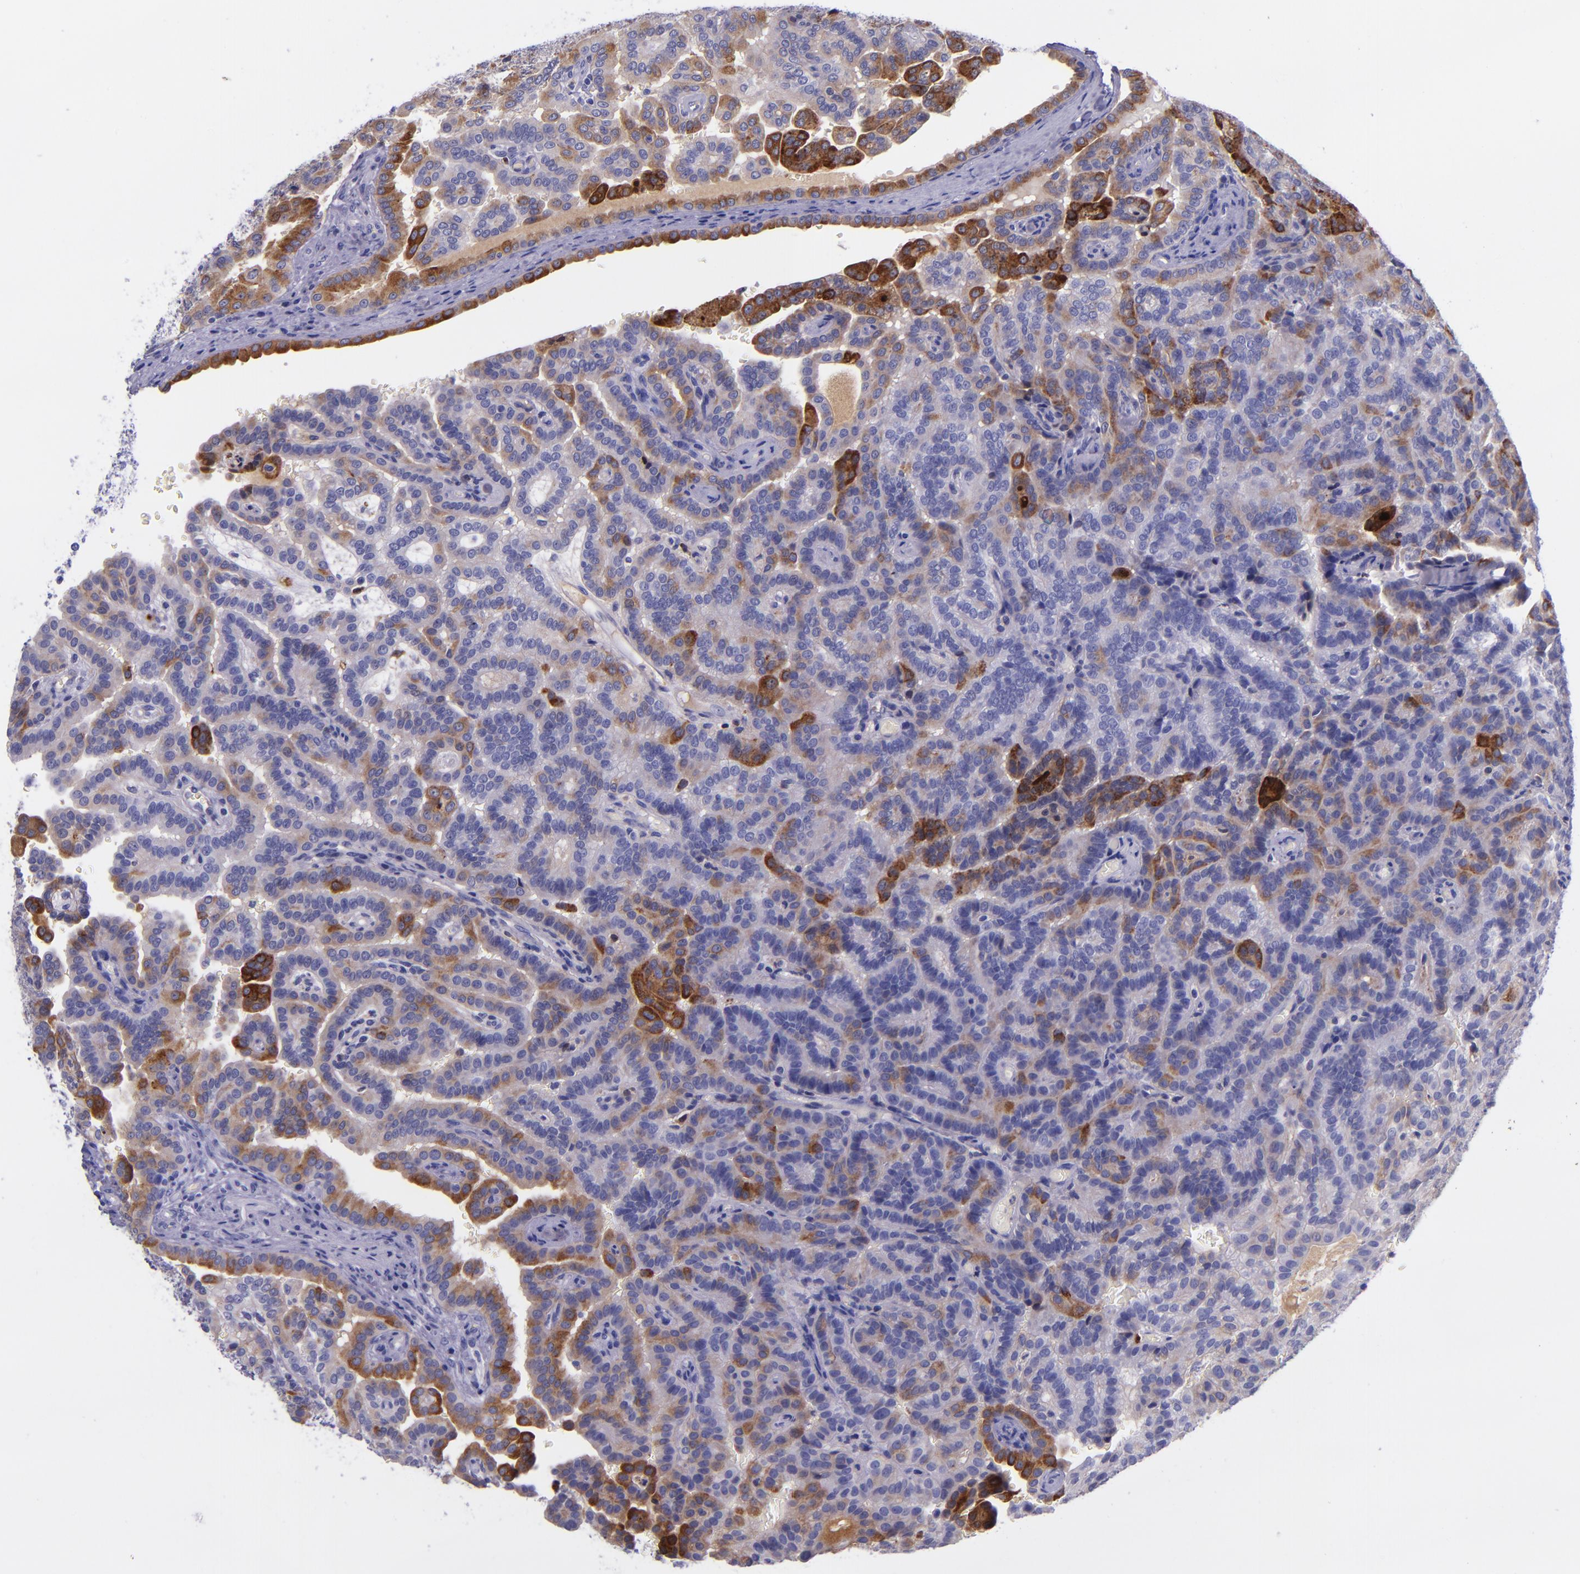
{"staining": {"intensity": "moderate", "quantity": "<25%", "location": "cytoplasmic/membranous"}, "tissue": "renal cancer", "cell_type": "Tumor cells", "image_type": "cancer", "snomed": [{"axis": "morphology", "description": "Adenocarcinoma, NOS"}, {"axis": "topography", "description": "Kidney"}], "caption": "Immunohistochemistry (IHC) staining of renal cancer, which reveals low levels of moderate cytoplasmic/membranous expression in approximately <25% of tumor cells indicating moderate cytoplasmic/membranous protein expression. The staining was performed using DAB (3,3'-diaminobenzidine) (brown) for protein detection and nuclei were counterstained in hematoxylin (blue).", "gene": "SLPI", "patient": {"sex": "male", "age": 61}}